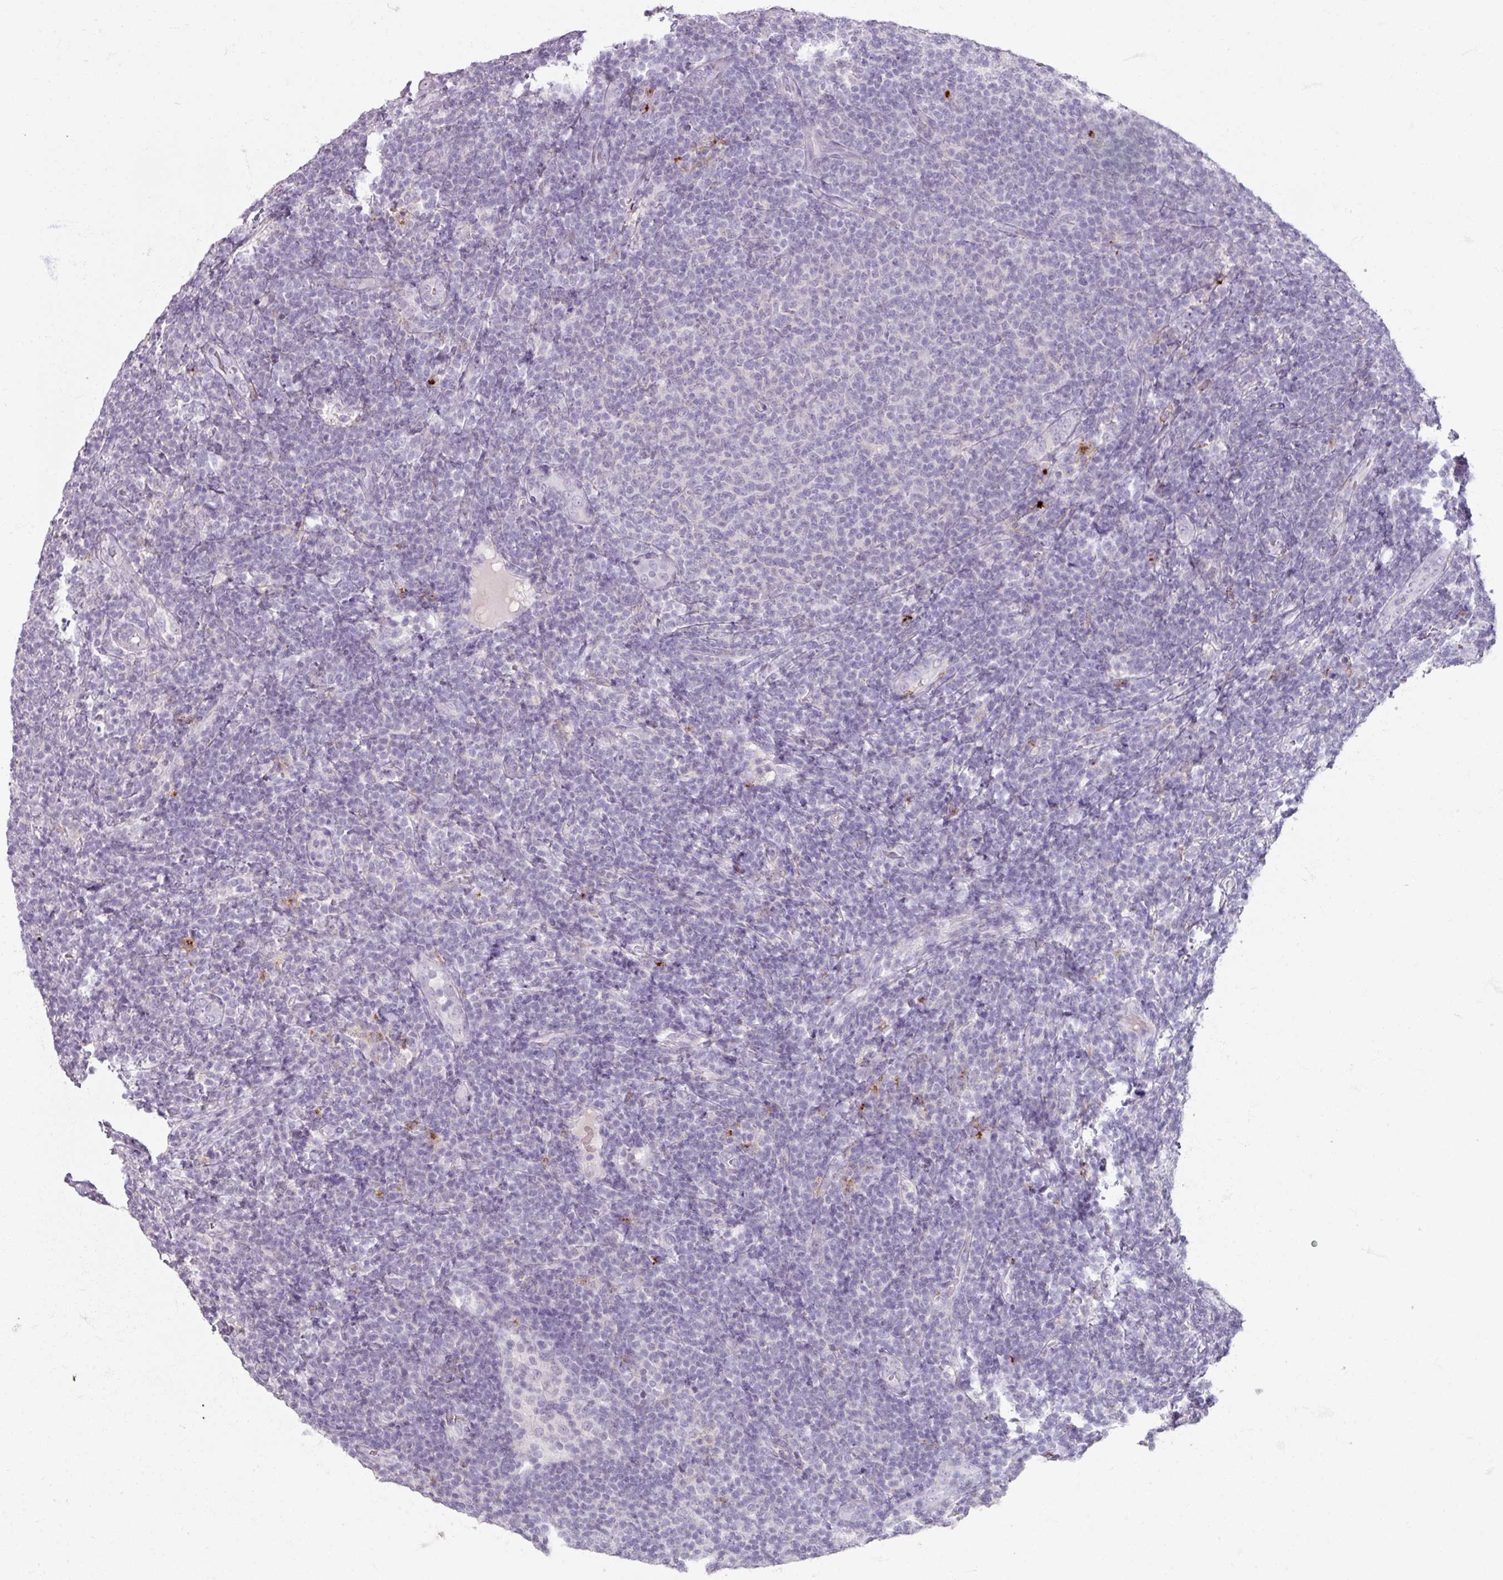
{"staining": {"intensity": "negative", "quantity": "none", "location": "none"}, "tissue": "lymphoma", "cell_type": "Tumor cells", "image_type": "cancer", "snomed": [{"axis": "morphology", "description": "Malignant lymphoma, non-Hodgkin's type, Low grade"}, {"axis": "topography", "description": "Lymph node"}], "caption": "A high-resolution histopathology image shows IHC staining of lymphoma, which shows no significant staining in tumor cells.", "gene": "SLC27A5", "patient": {"sex": "male", "age": 66}}